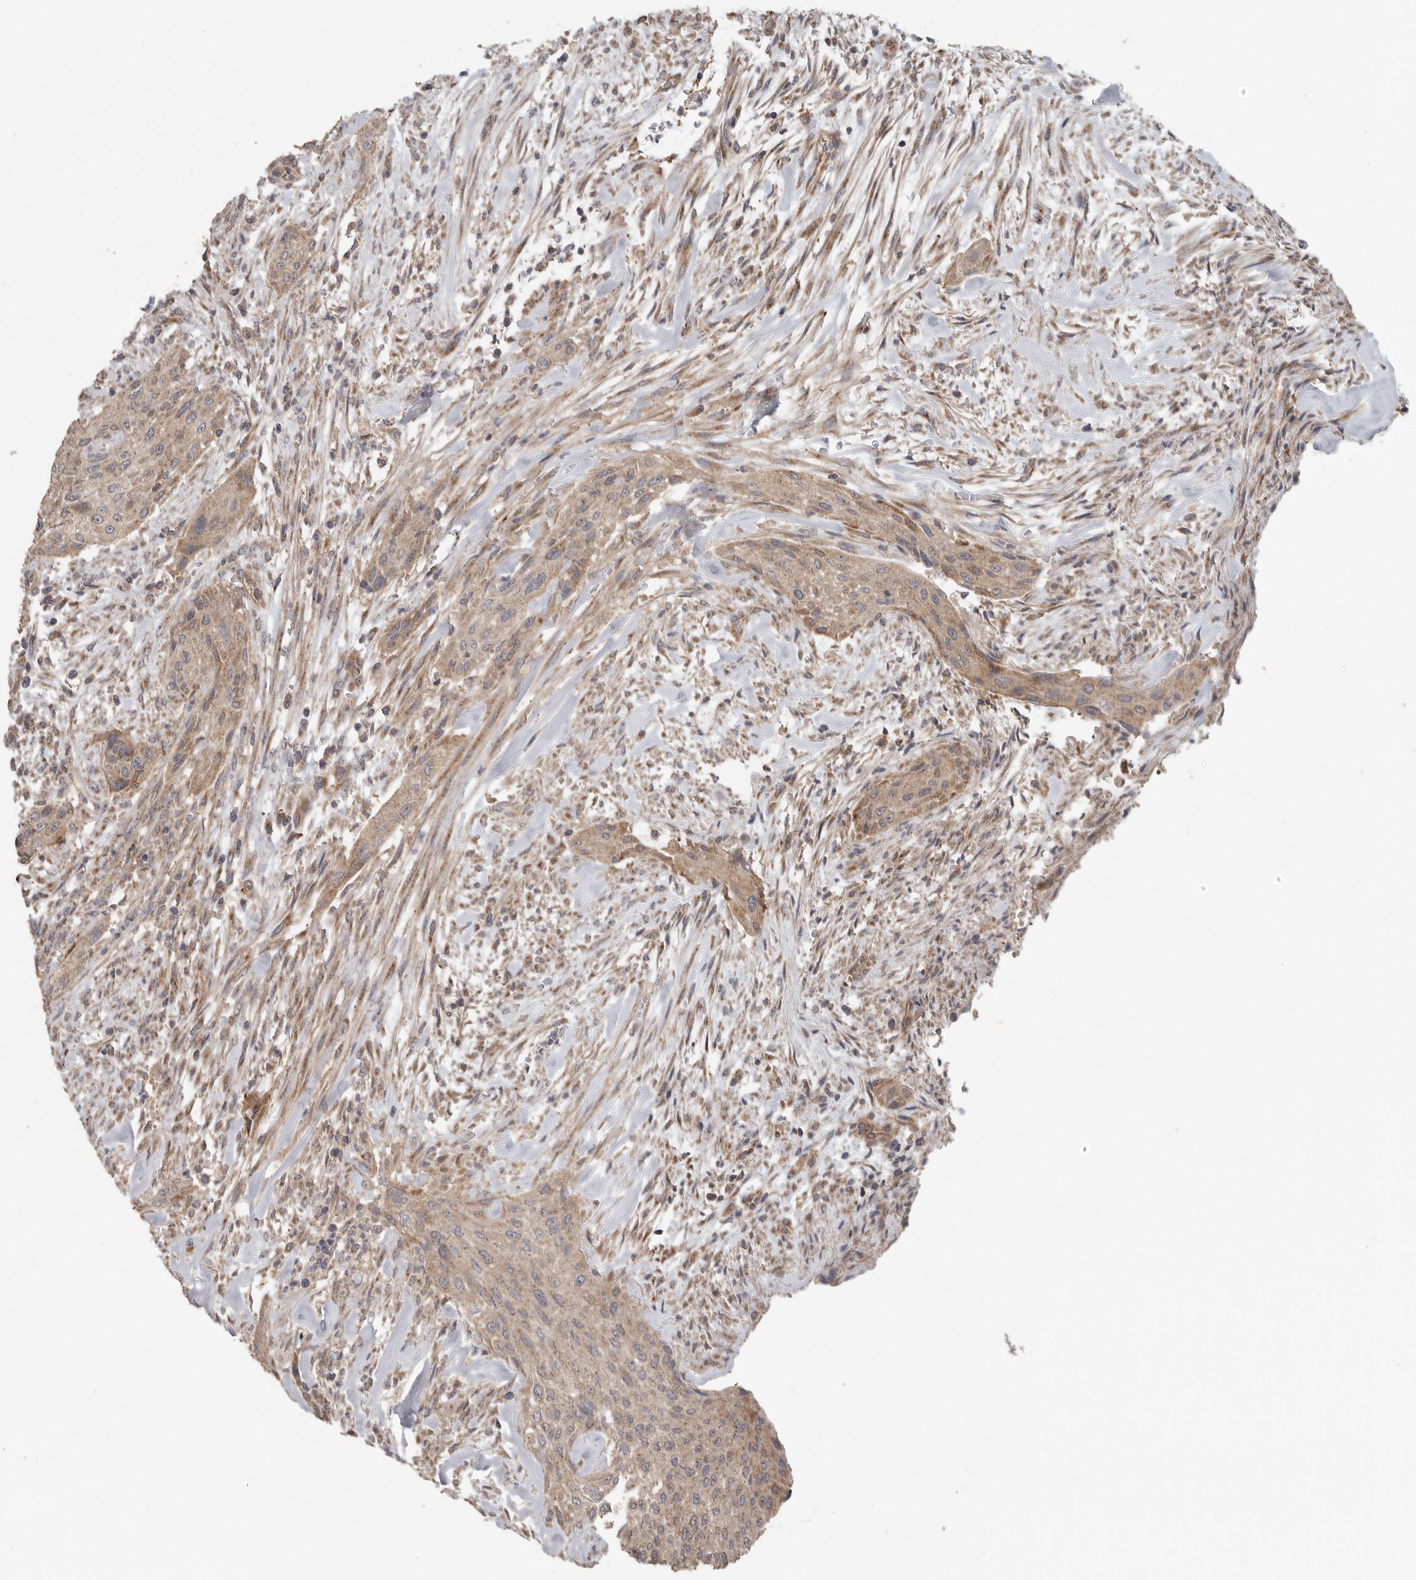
{"staining": {"intensity": "weak", "quantity": ">75%", "location": "cytoplasmic/membranous"}, "tissue": "urothelial cancer", "cell_type": "Tumor cells", "image_type": "cancer", "snomed": [{"axis": "morphology", "description": "Urothelial carcinoma, Low grade"}, {"axis": "morphology", "description": "Urothelial carcinoma, High grade"}, {"axis": "topography", "description": "Urinary bladder"}], "caption": "Tumor cells display low levels of weak cytoplasmic/membranous expression in approximately >75% of cells in human urothelial carcinoma (high-grade).", "gene": "PODXL2", "patient": {"sex": "male", "age": 35}}